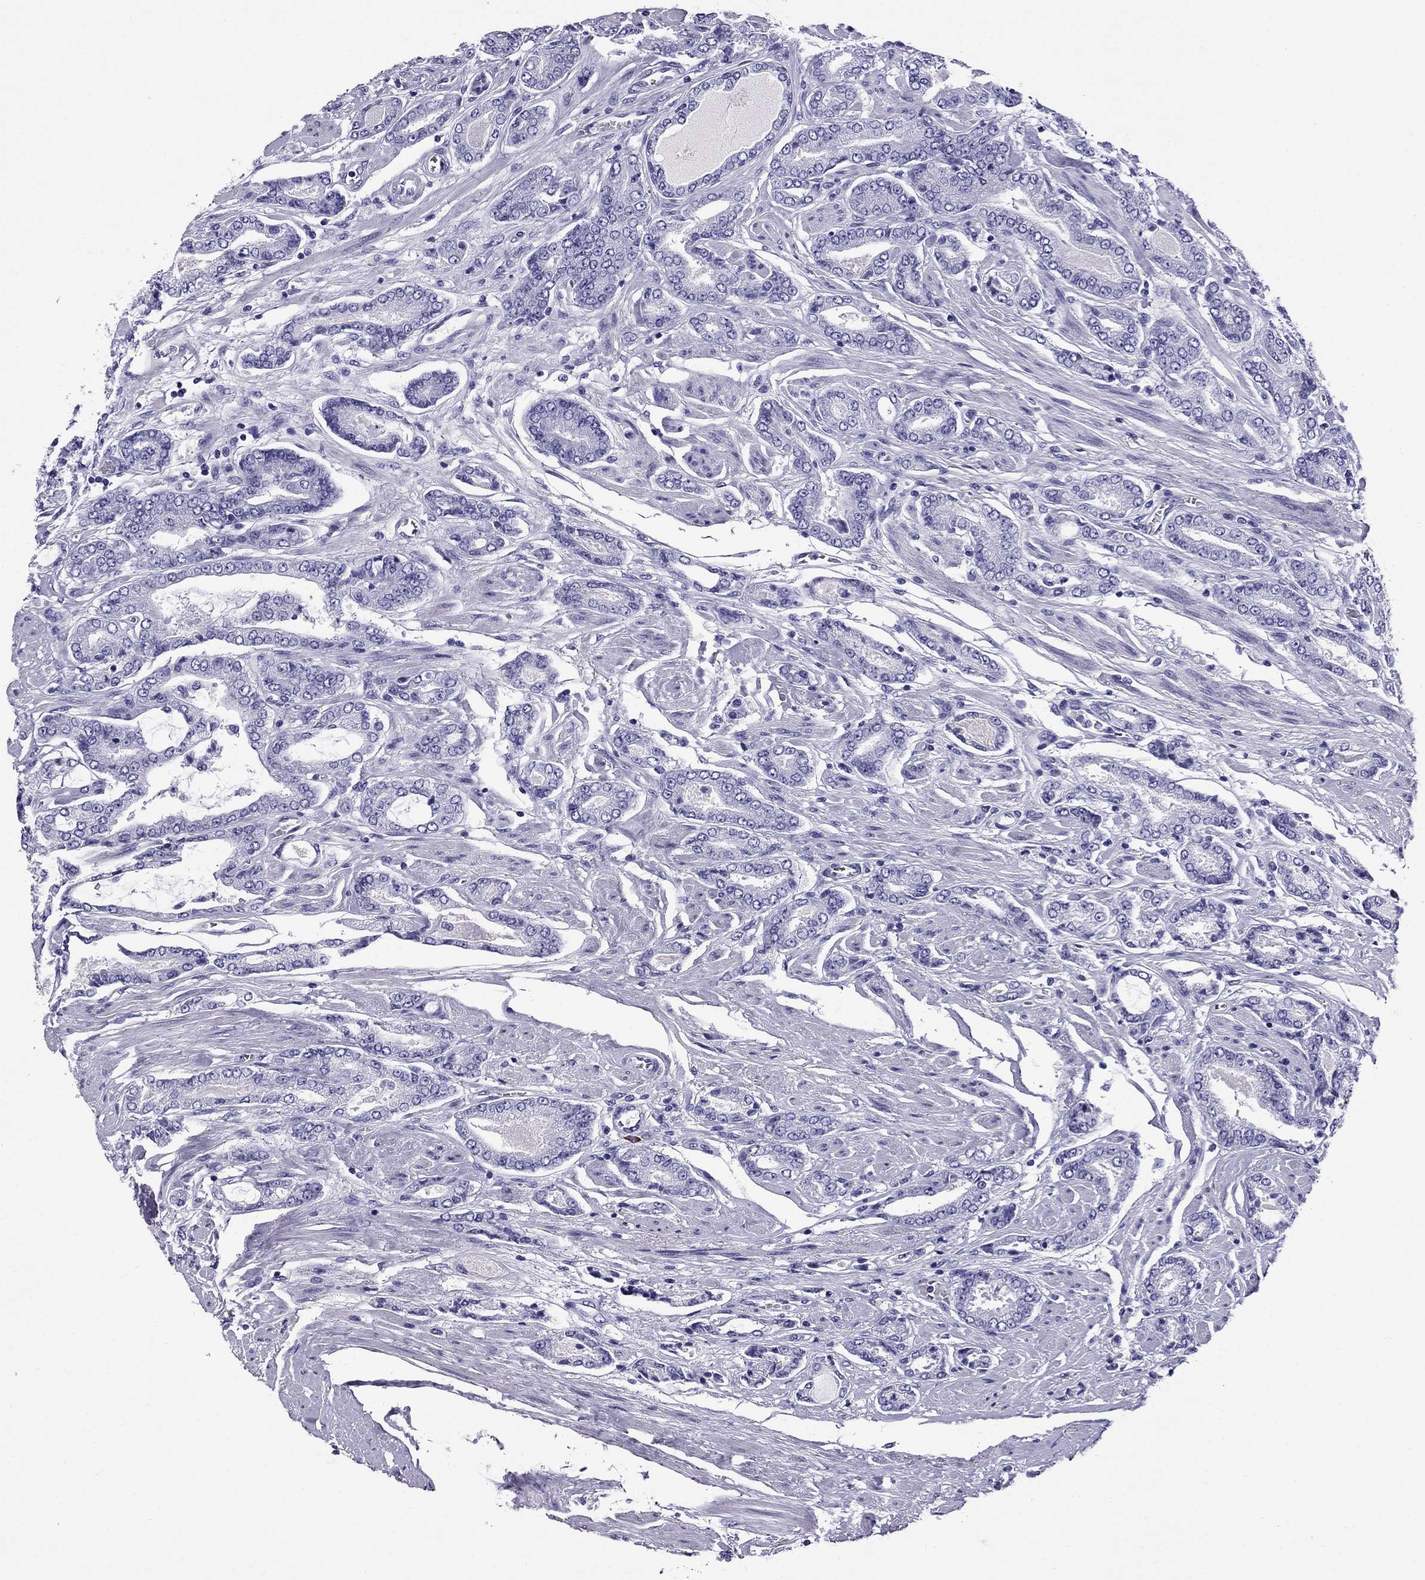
{"staining": {"intensity": "negative", "quantity": "none", "location": "none"}, "tissue": "prostate cancer", "cell_type": "Tumor cells", "image_type": "cancer", "snomed": [{"axis": "morphology", "description": "Adenocarcinoma, NOS"}, {"axis": "topography", "description": "Prostate"}], "caption": "Prostate cancer (adenocarcinoma) stained for a protein using immunohistochemistry exhibits no expression tumor cells.", "gene": "SCART1", "patient": {"sex": "male", "age": 64}}